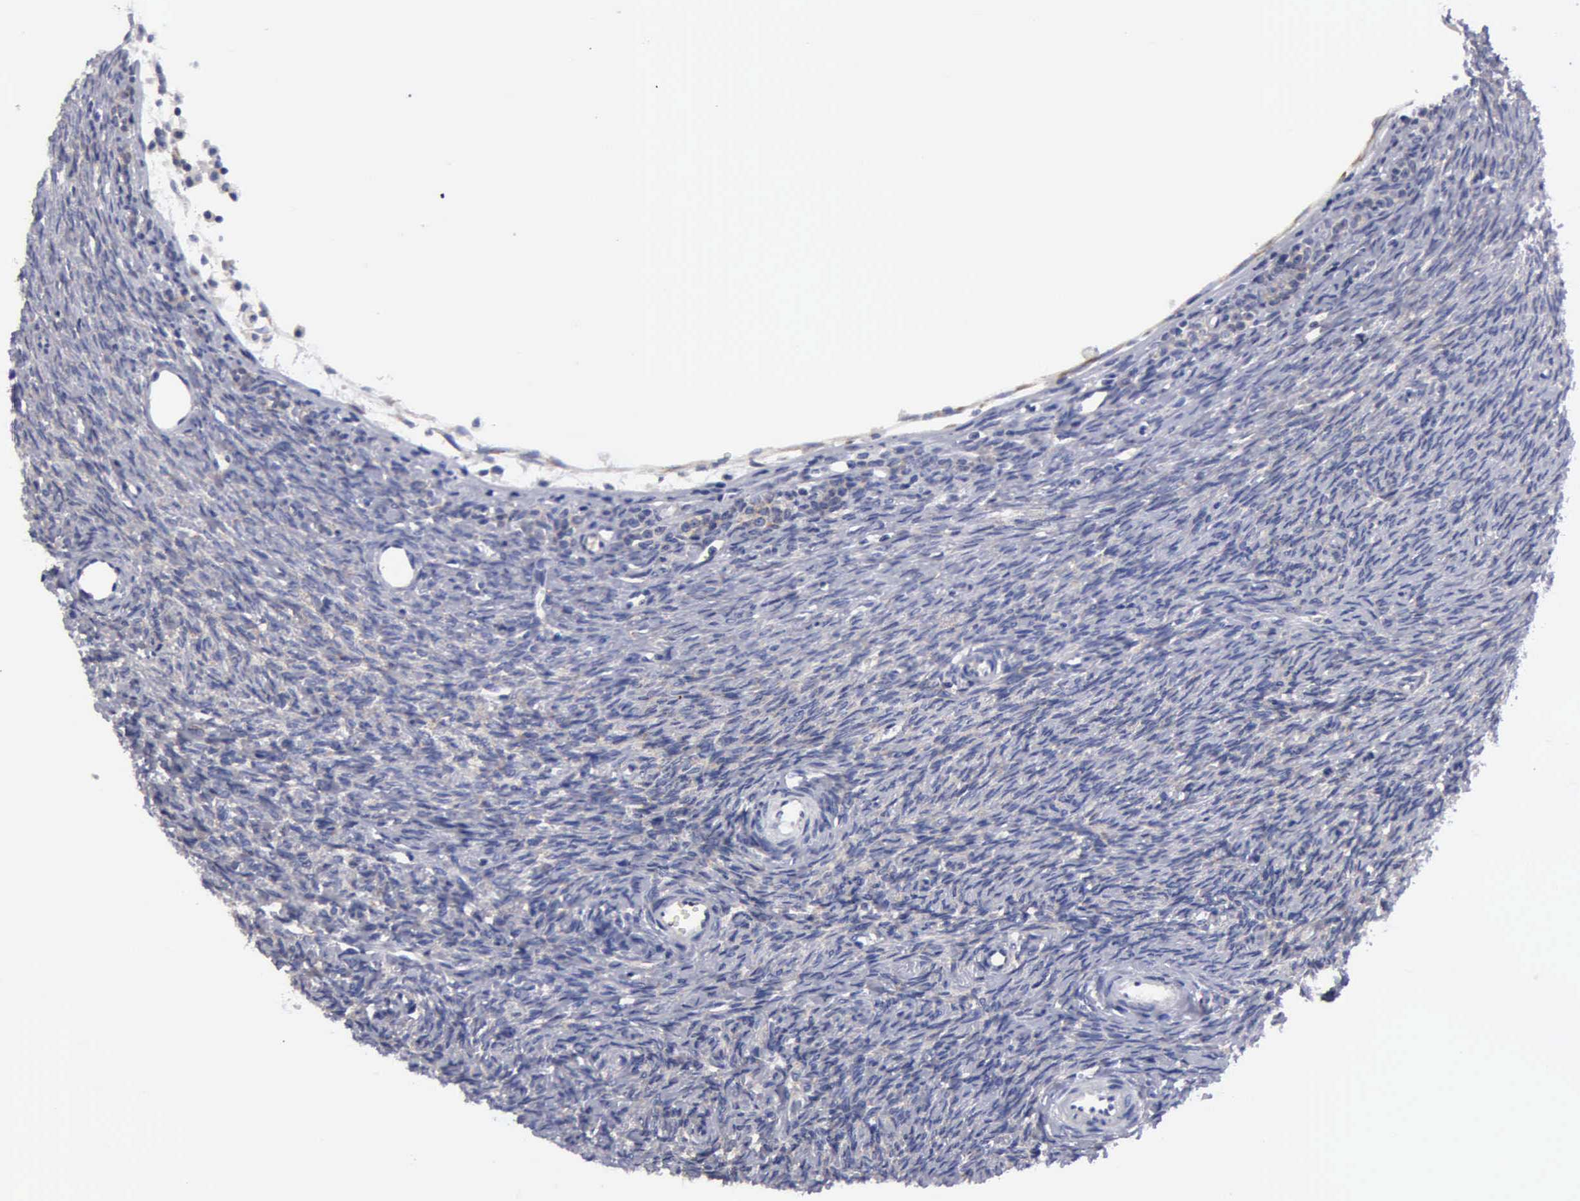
{"staining": {"intensity": "negative", "quantity": "none", "location": "none"}, "tissue": "ovary", "cell_type": "Ovarian stroma cells", "image_type": "normal", "snomed": [{"axis": "morphology", "description": "Normal tissue, NOS"}, {"axis": "topography", "description": "Ovary"}], "caption": "This is a photomicrograph of IHC staining of normal ovary, which shows no expression in ovarian stroma cells.", "gene": "TXLNG", "patient": {"sex": "female", "age": 32}}